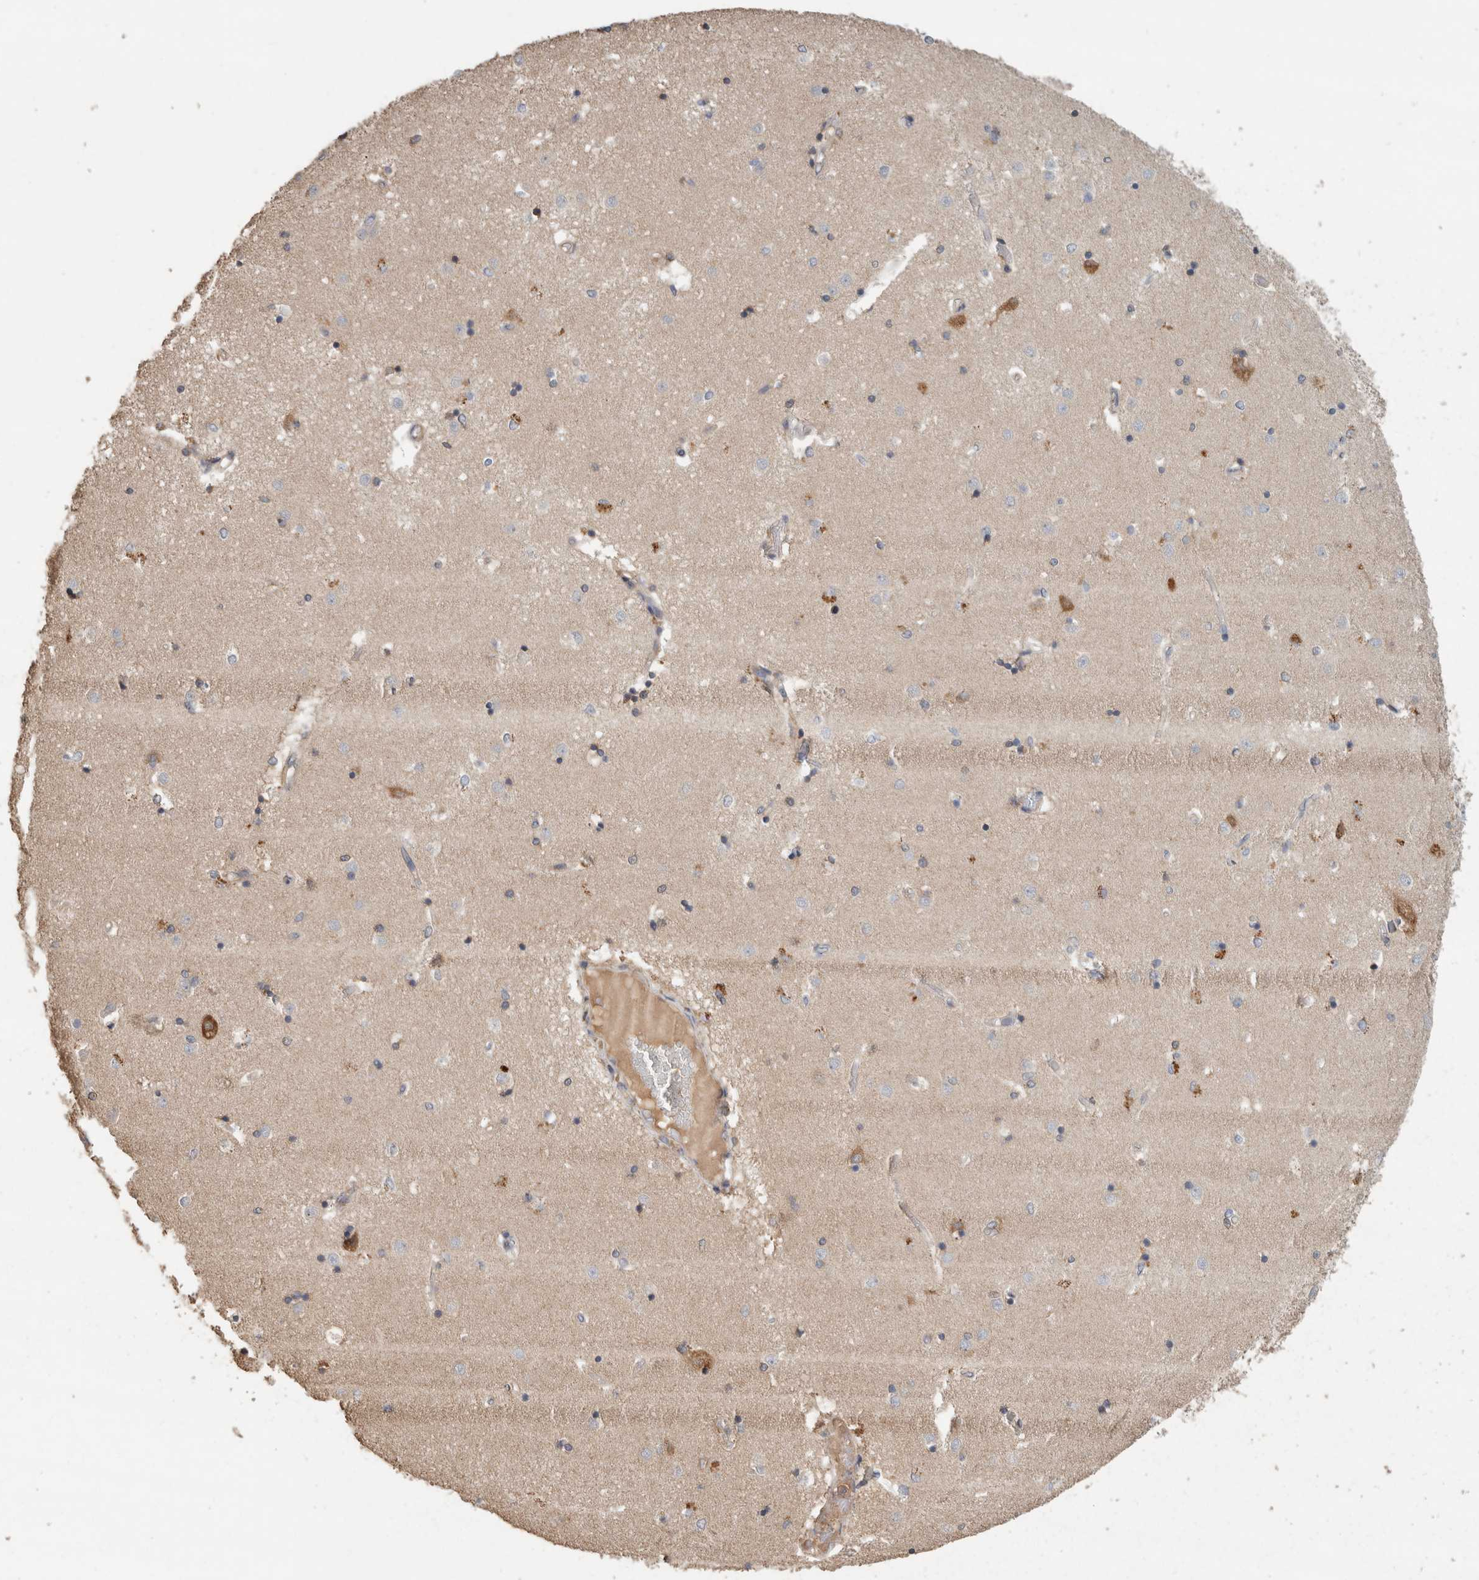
{"staining": {"intensity": "moderate", "quantity": "<25%", "location": "cytoplasmic/membranous"}, "tissue": "caudate", "cell_type": "Glial cells", "image_type": "normal", "snomed": [{"axis": "morphology", "description": "Normal tissue, NOS"}, {"axis": "topography", "description": "Lateral ventricle wall"}], "caption": "Caudate stained with a protein marker shows moderate staining in glial cells.", "gene": "EIF4G3", "patient": {"sex": "male", "age": 45}}